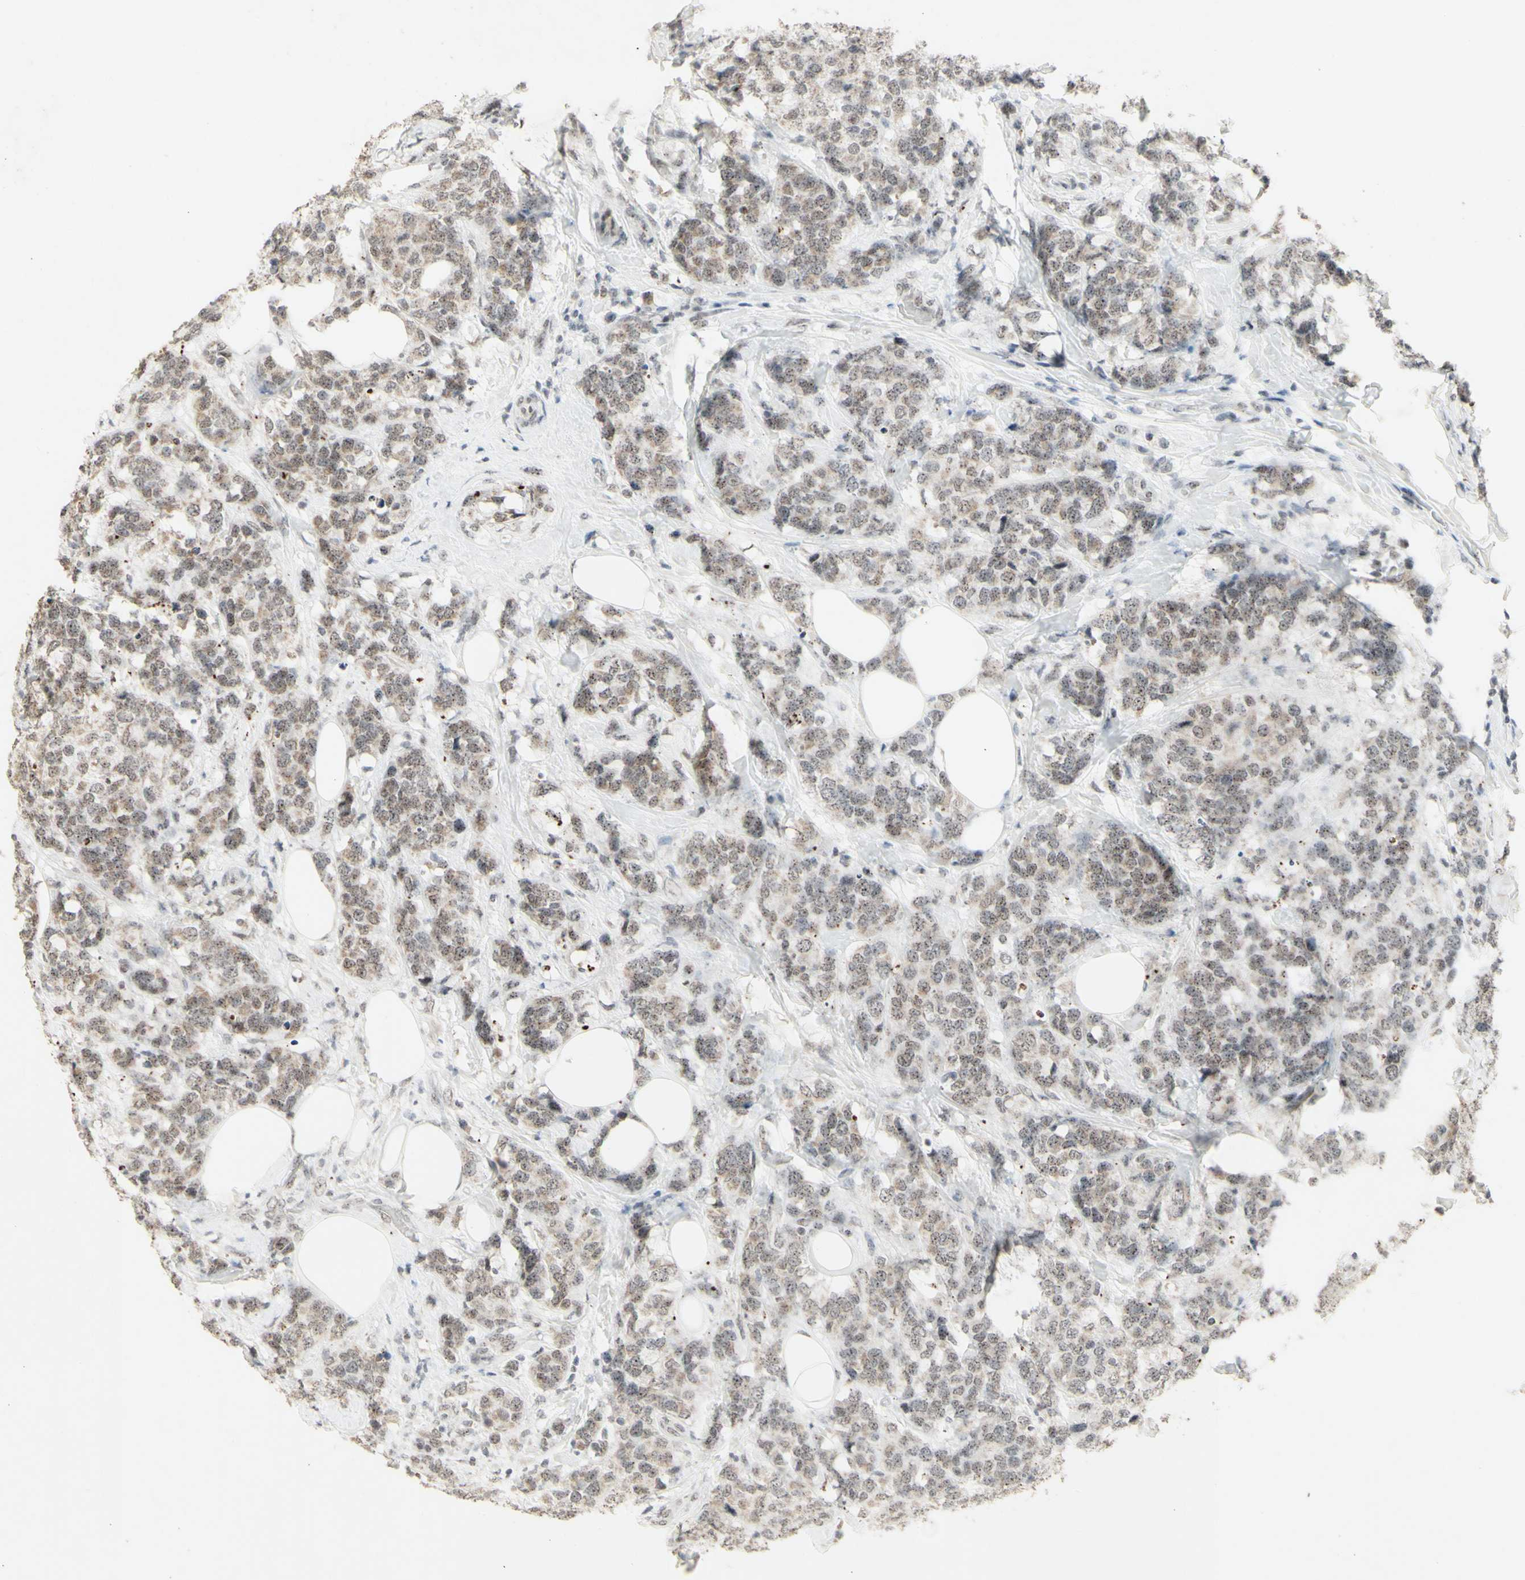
{"staining": {"intensity": "weak", "quantity": "25%-75%", "location": "cytoplasmic/membranous,nuclear"}, "tissue": "breast cancer", "cell_type": "Tumor cells", "image_type": "cancer", "snomed": [{"axis": "morphology", "description": "Lobular carcinoma"}, {"axis": "topography", "description": "Breast"}], "caption": "High-magnification brightfield microscopy of breast cancer (lobular carcinoma) stained with DAB (brown) and counterstained with hematoxylin (blue). tumor cells exhibit weak cytoplasmic/membranous and nuclear positivity is seen in approximately25%-75% of cells.", "gene": "CENPB", "patient": {"sex": "female", "age": 59}}